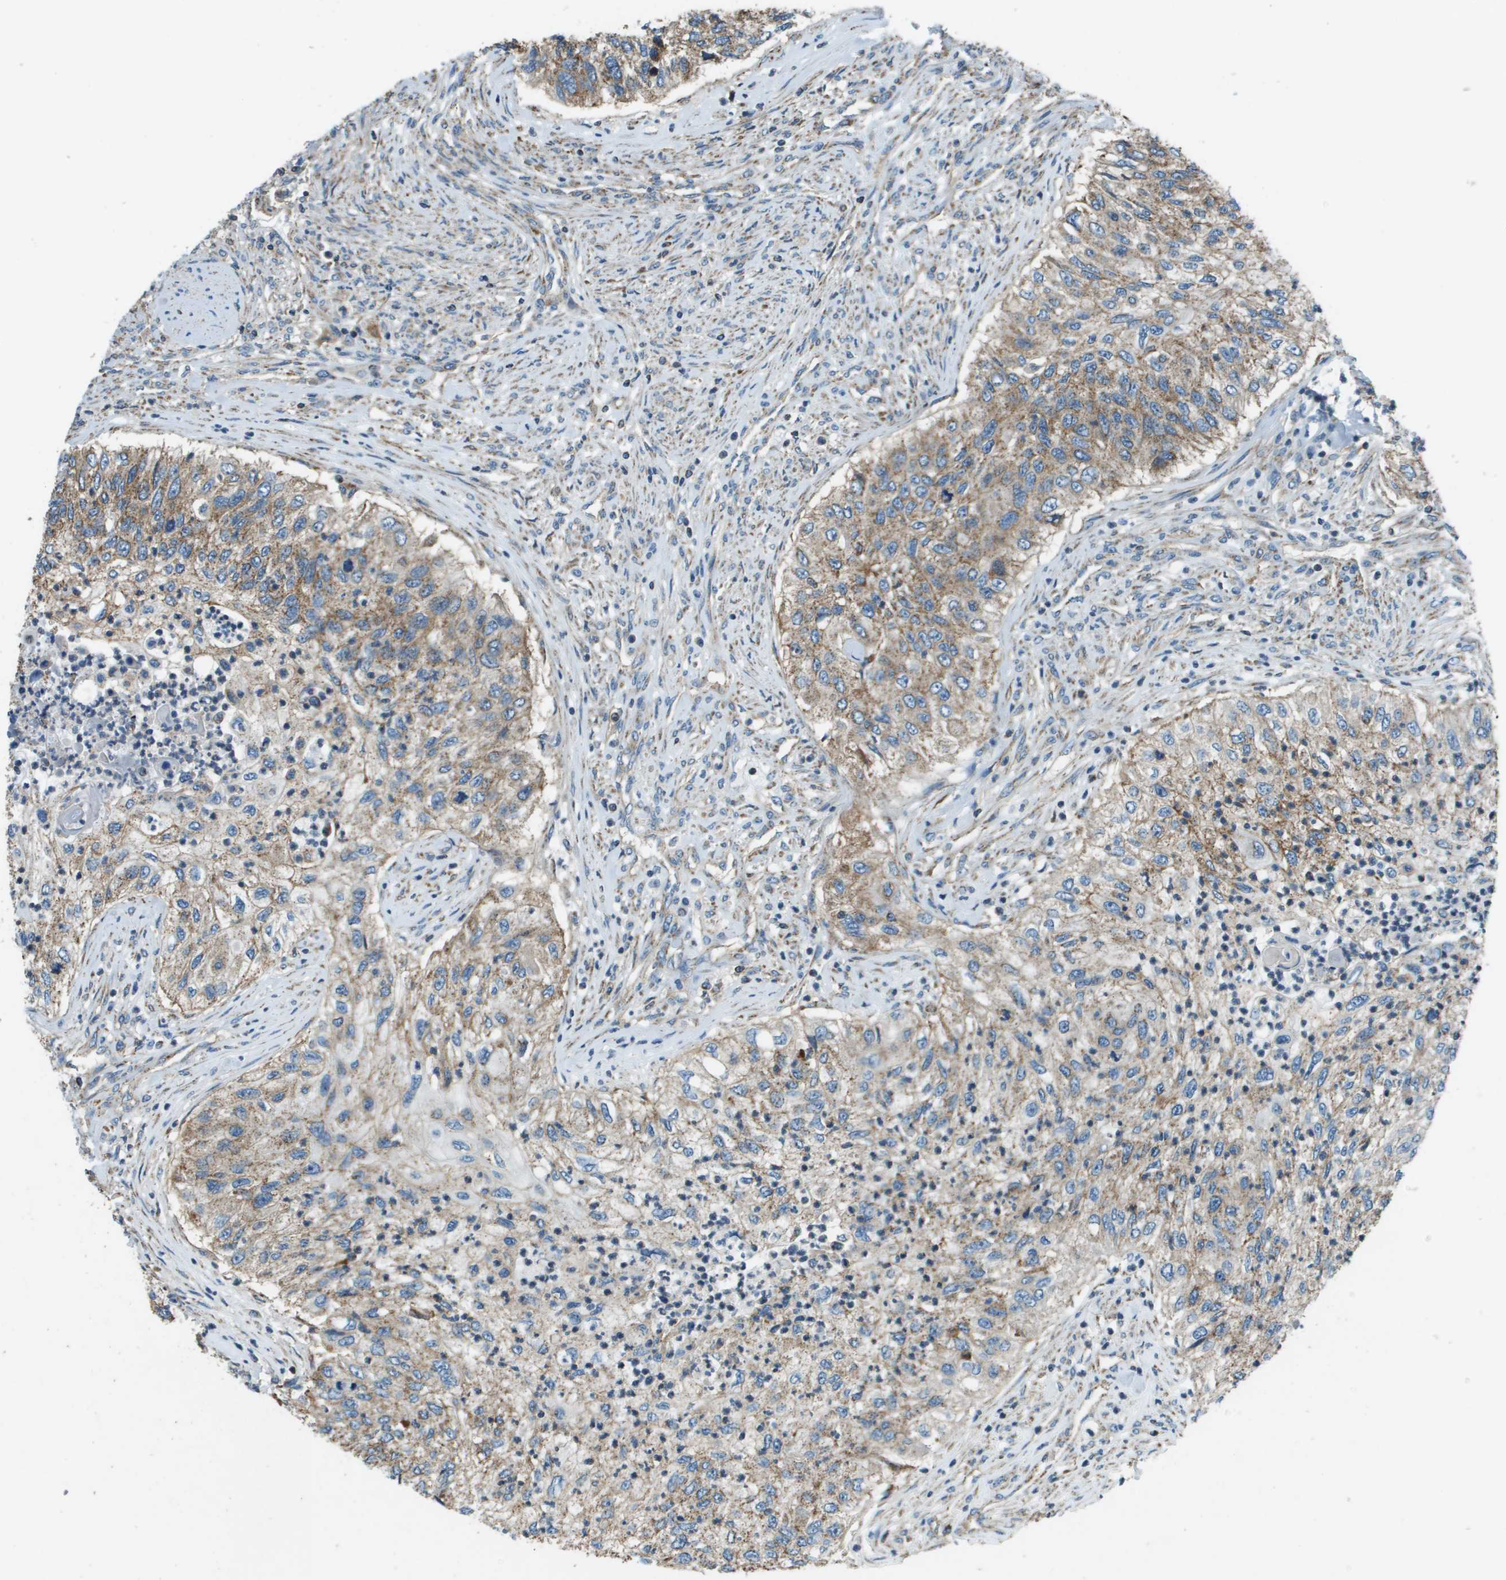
{"staining": {"intensity": "weak", "quantity": ">75%", "location": "cytoplasmic/membranous"}, "tissue": "urothelial cancer", "cell_type": "Tumor cells", "image_type": "cancer", "snomed": [{"axis": "morphology", "description": "Urothelial carcinoma, High grade"}, {"axis": "topography", "description": "Urinary bladder"}], "caption": "Protein analysis of urothelial cancer tissue demonstrates weak cytoplasmic/membranous staining in about >75% of tumor cells. Using DAB (brown) and hematoxylin (blue) stains, captured at high magnification using brightfield microscopy.", "gene": "TMEM51", "patient": {"sex": "female", "age": 60}}